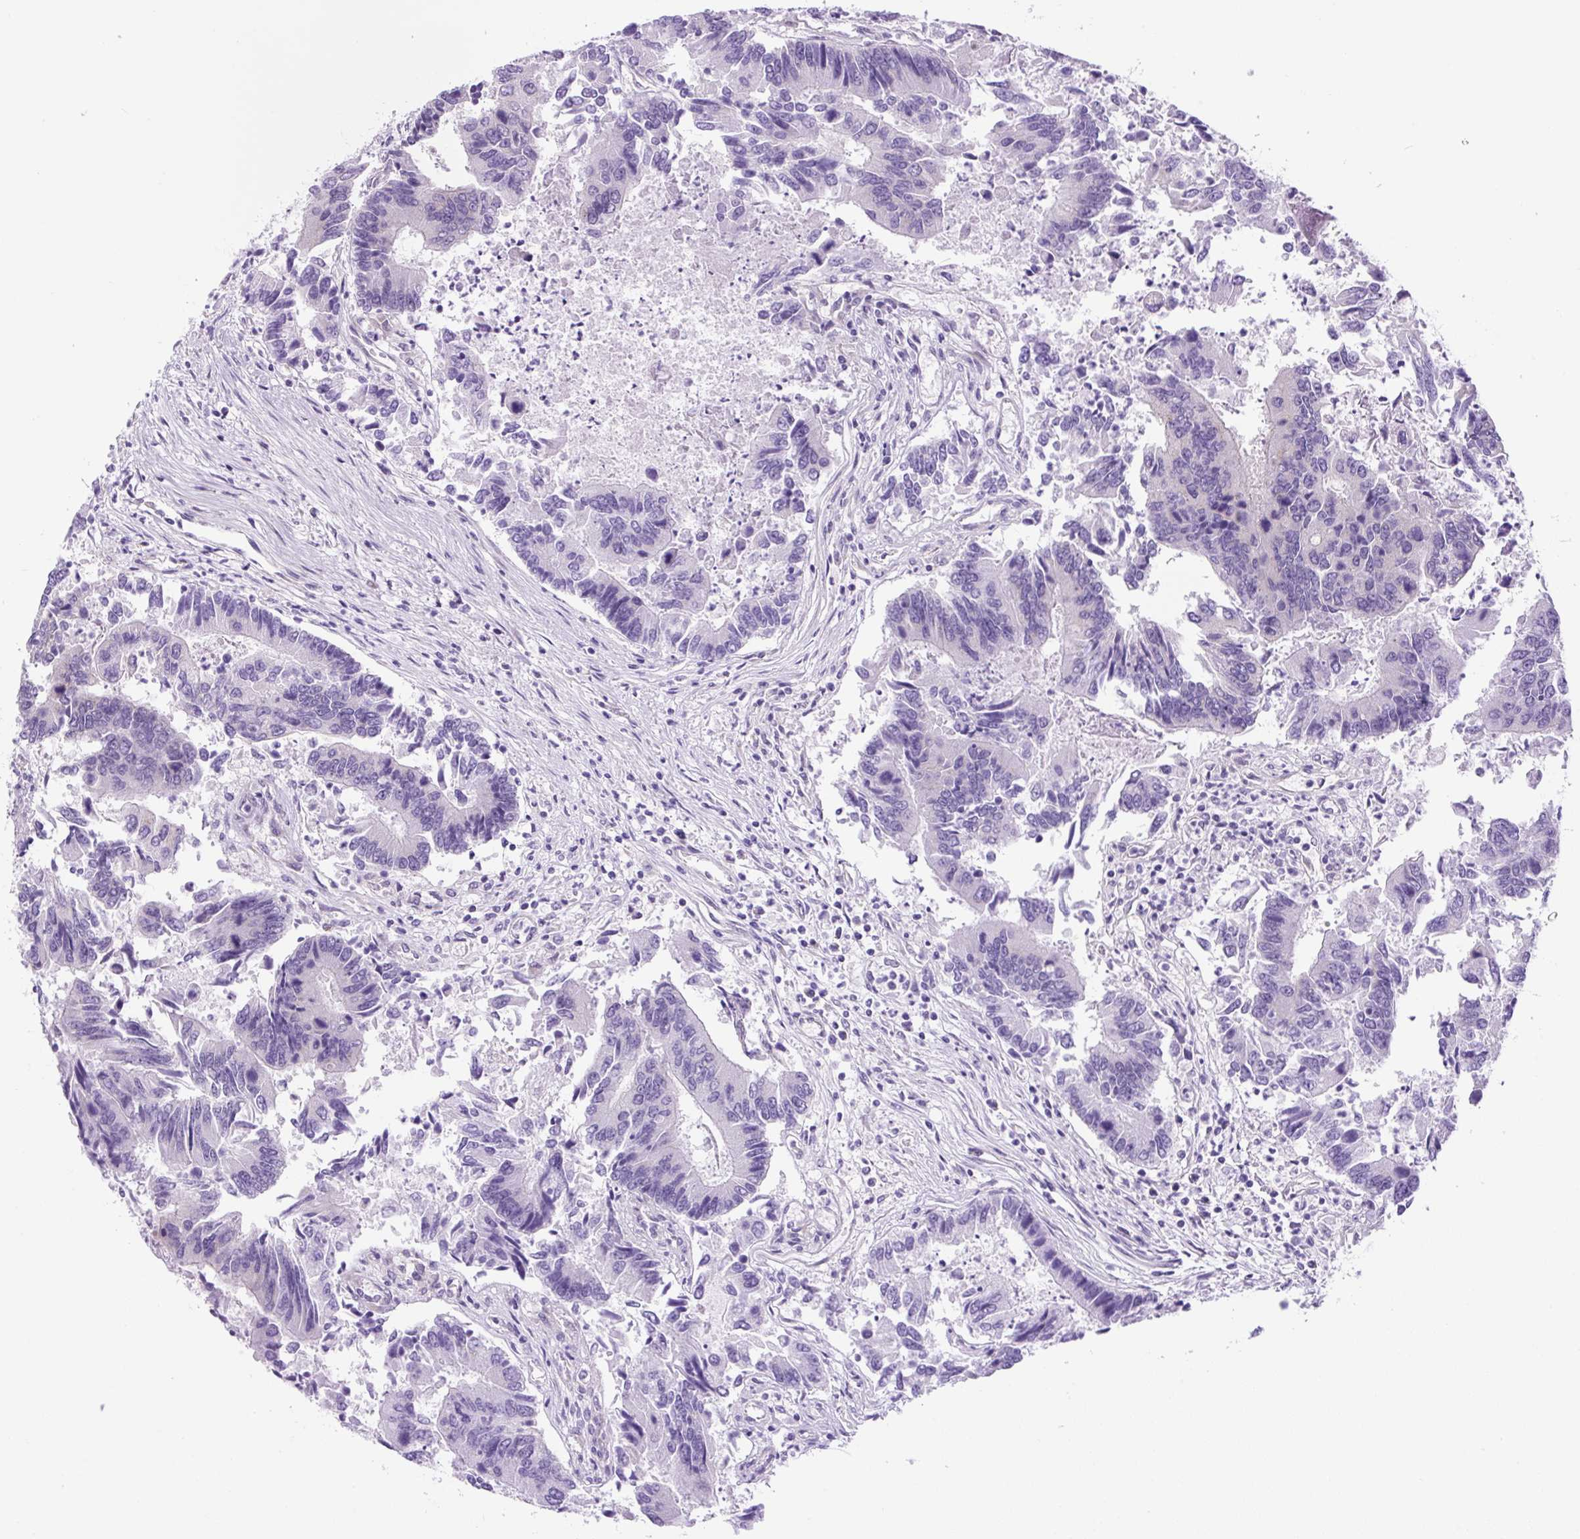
{"staining": {"intensity": "negative", "quantity": "none", "location": "none"}, "tissue": "colorectal cancer", "cell_type": "Tumor cells", "image_type": "cancer", "snomed": [{"axis": "morphology", "description": "Adenocarcinoma, NOS"}, {"axis": "topography", "description": "Colon"}], "caption": "This is an IHC histopathology image of colorectal cancer (adenocarcinoma). There is no staining in tumor cells.", "gene": "GORASP1", "patient": {"sex": "female", "age": 67}}